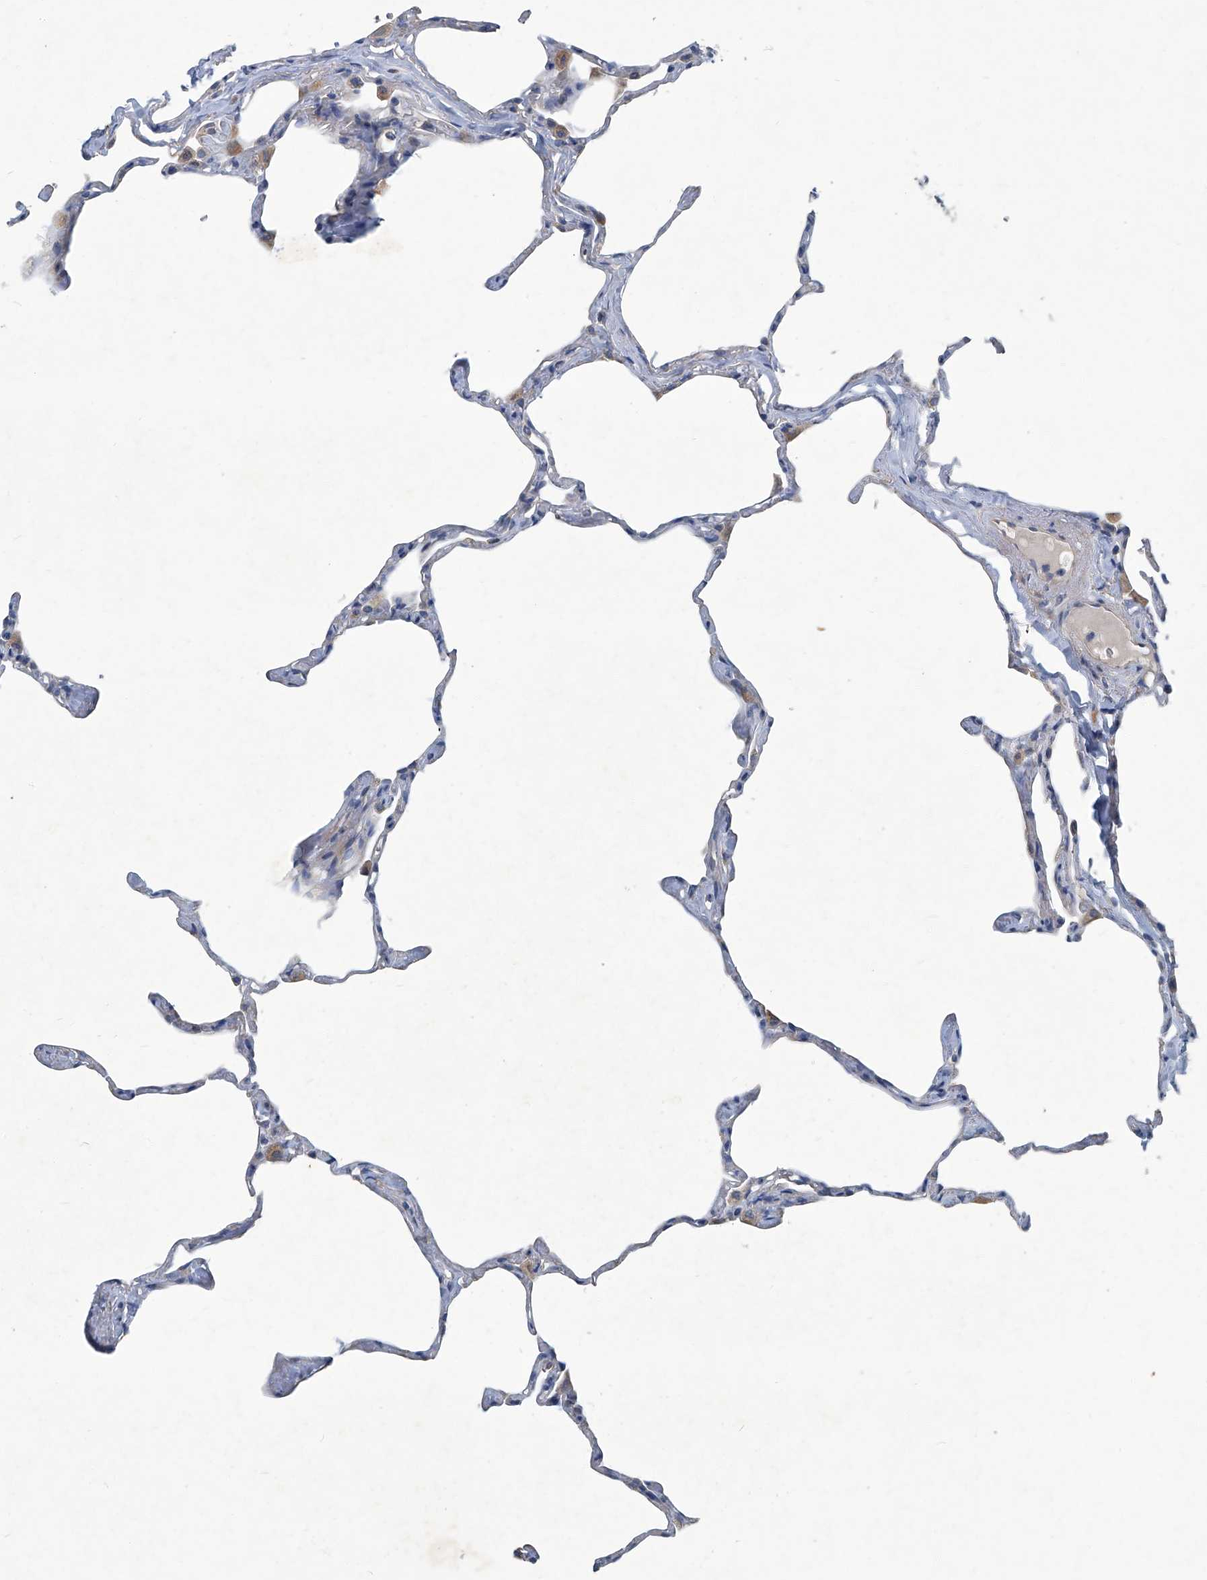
{"staining": {"intensity": "moderate", "quantity": "<25%", "location": "cytoplasmic/membranous"}, "tissue": "lung", "cell_type": "Alveolar cells", "image_type": "normal", "snomed": [{"axis": "morphology", "description": "Normal tissue, NOS"}, {"axis": "topography", "description": "Lung"}], "caption": "A high-resolution histopathology image shows IHC staining of normal lung, which shows moderate cytoplasmic/membranous expression in about <25% of alveolar cells.", "gene": "SLC26A11", "patient": {"sex": "male", "age": 65}}